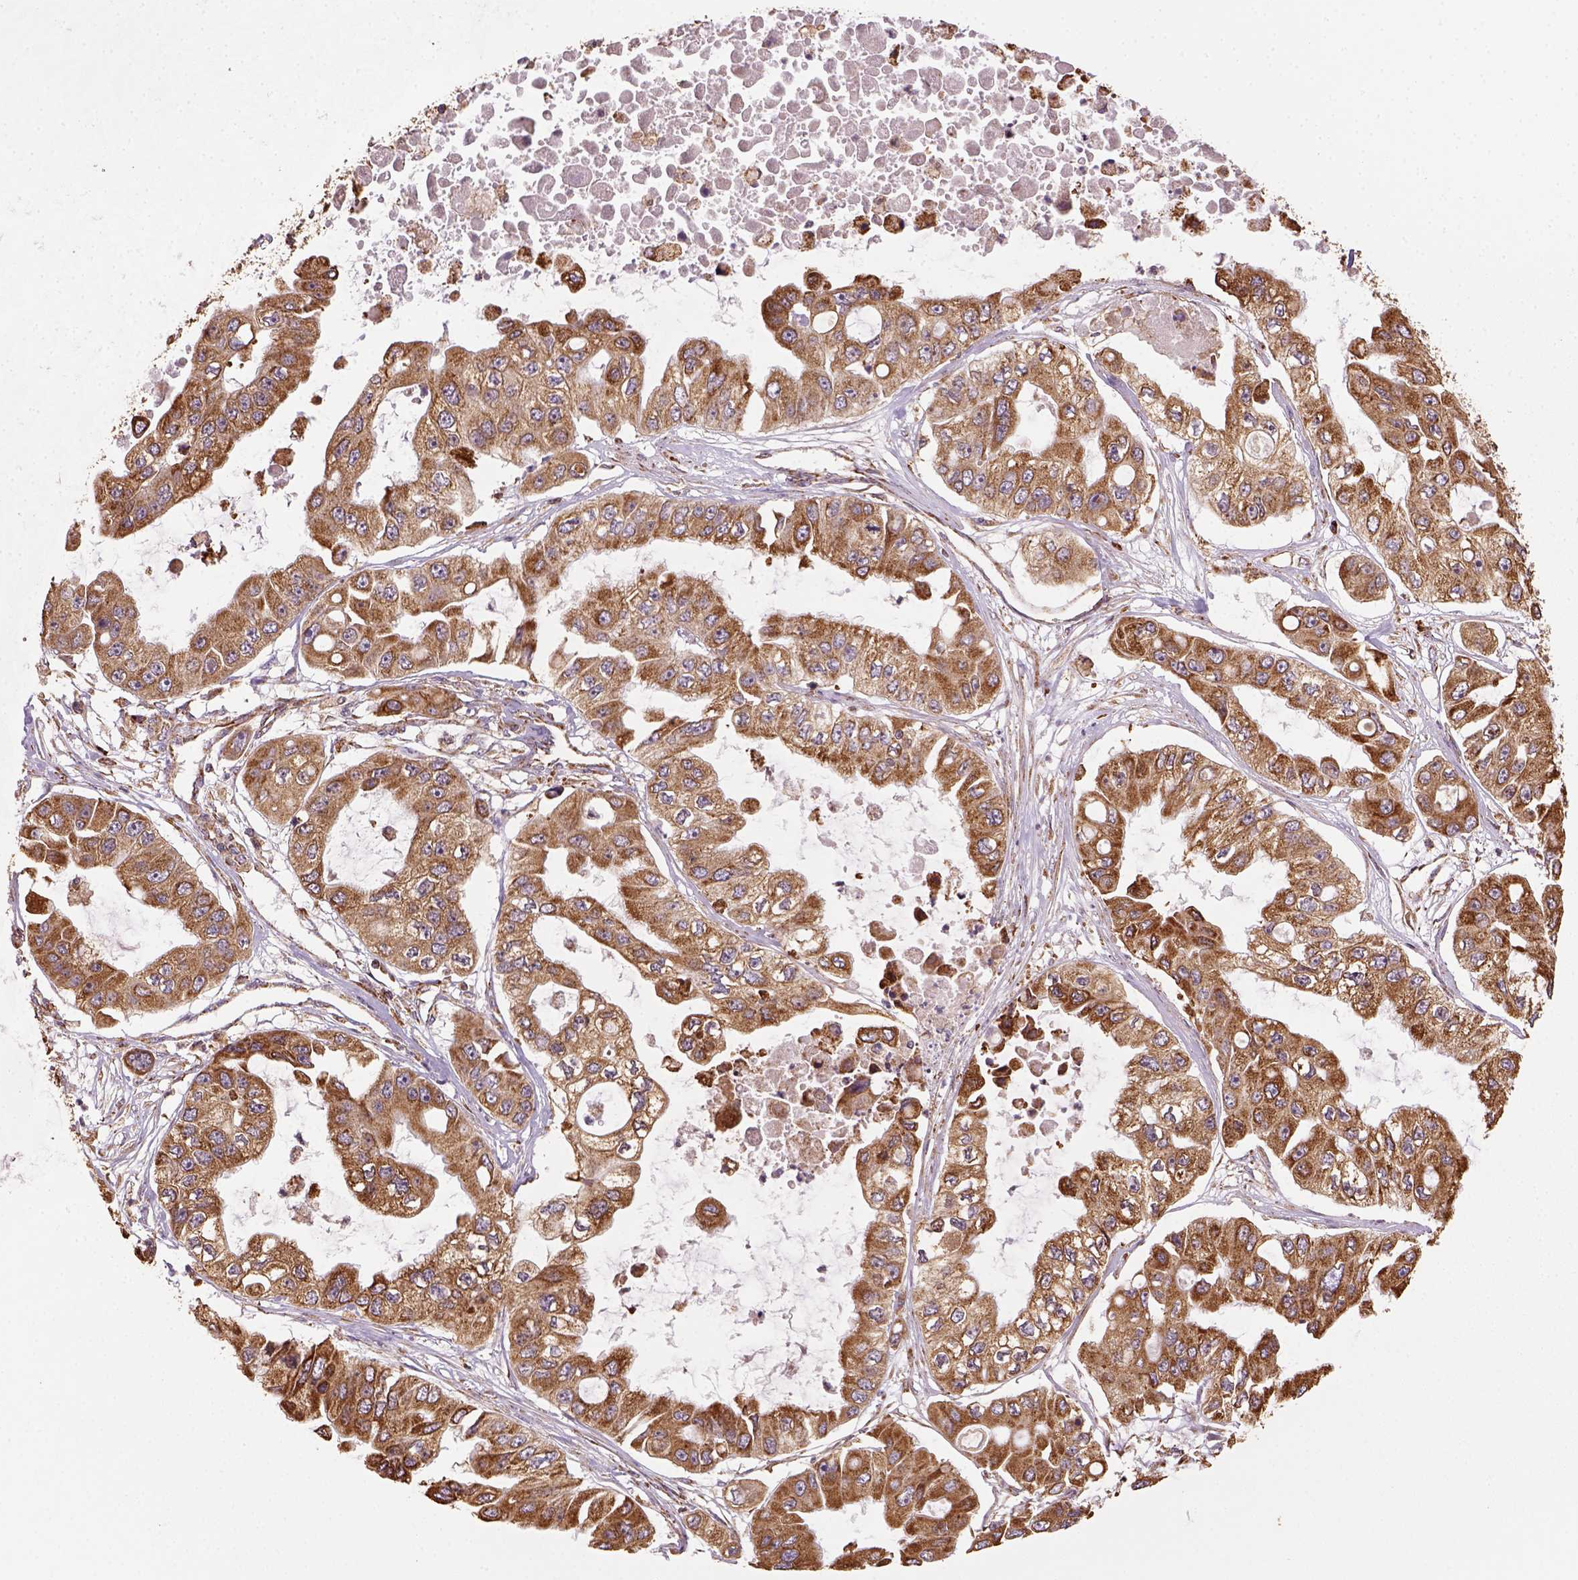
{"staining": {"intensity": "moderate", "quantity": ">75%", "location": "cytoplasmic/membranous"}, "tissue": "ovarian cancer", "cell_type": "Tumor cells", "image_type": "cancer", "snomed": [{"axis": "morphology", "description": "Cystadenocarcinoma, serous, NOS"}, {"axis": "topography", "description": "Ovary"}], "caption": "An image of human ovarian cancer (serous cystadenocarcinoma) stained for a protein displays moderate cytoplasmic/membranous brown staining in tumor cells.", "gene": "MAPK8IP3", "patient": {"sex": "female", "age": 56}}